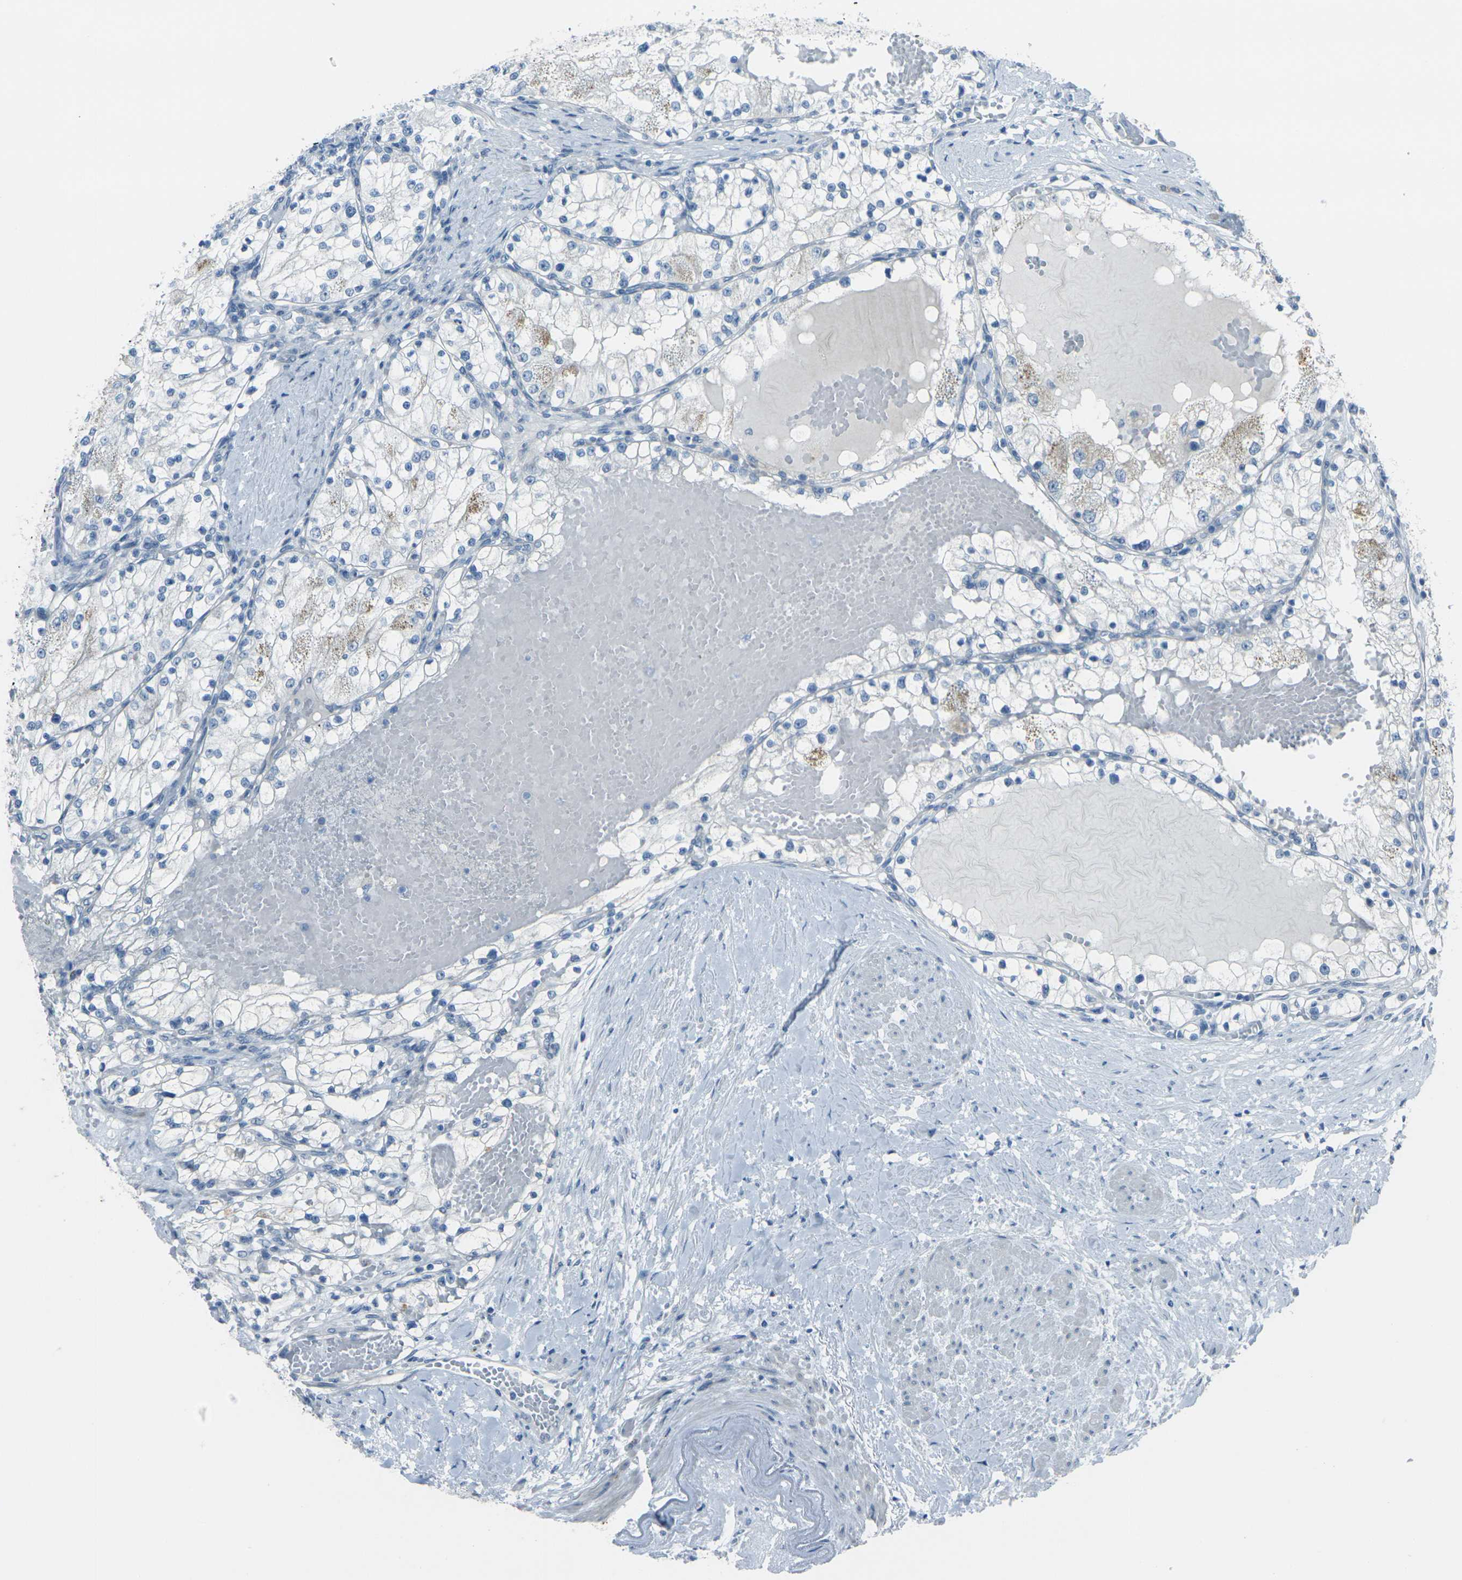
{"staining": {"intensity": "weak", "quantity": "<25%", "location": "cytoplasmic/membranous"}, "tissue": "renal cancer", "cell_type": "Tumor cells", "image_type": "cancer", "snomed": [{"axis": "morphology", "description": "Adenocarcinoma, NOS"}, {"axis": "topography", "description": "Kidney"}], "caption": "Immunohistochemistry (IHC) of human adenocarcinoma (renal) reveals no expression in tumor cells.", "gene": "ANKRD46", "patient": {"sex": "male", "age": 68}}